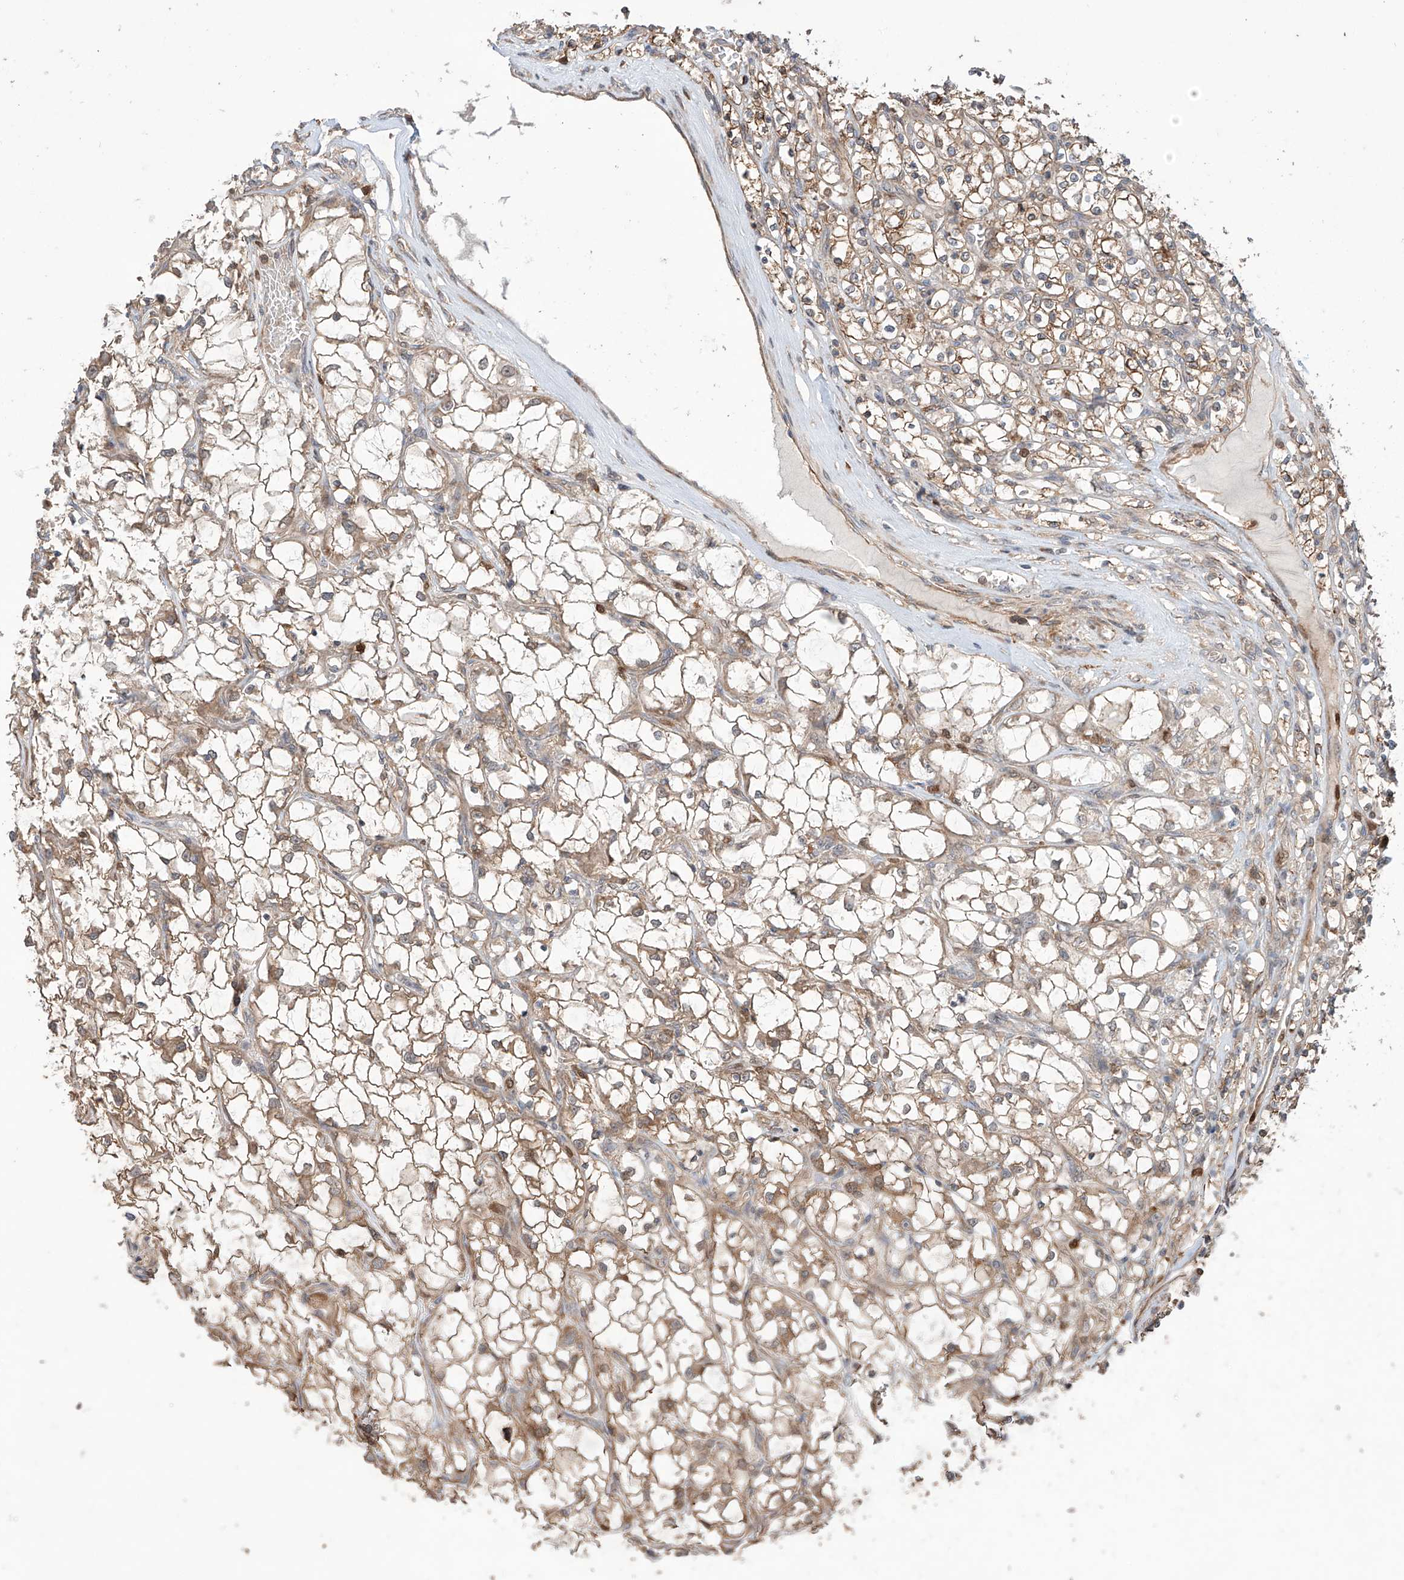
{"staining": {"intensity": "weak", "quantity": ">75%", "location": "cytoplasmic/membranous"}, "tissue": "renal cancer", "cell_type": "Tumor cells", "image_type": "cancer", "snomed": [{"axis": "morphology", "description": "Adenocarcinoma, NOS"}, {"axis": "topography", "description": "Kidney"}], "caption": "Weak cytoplasmic/membranous protein expression is seen in about >75% of tumor cells in renal cancer (adenocarcinoma).", "gene": "IGSF22", "patient": {"sex": "female", "age": 69}}